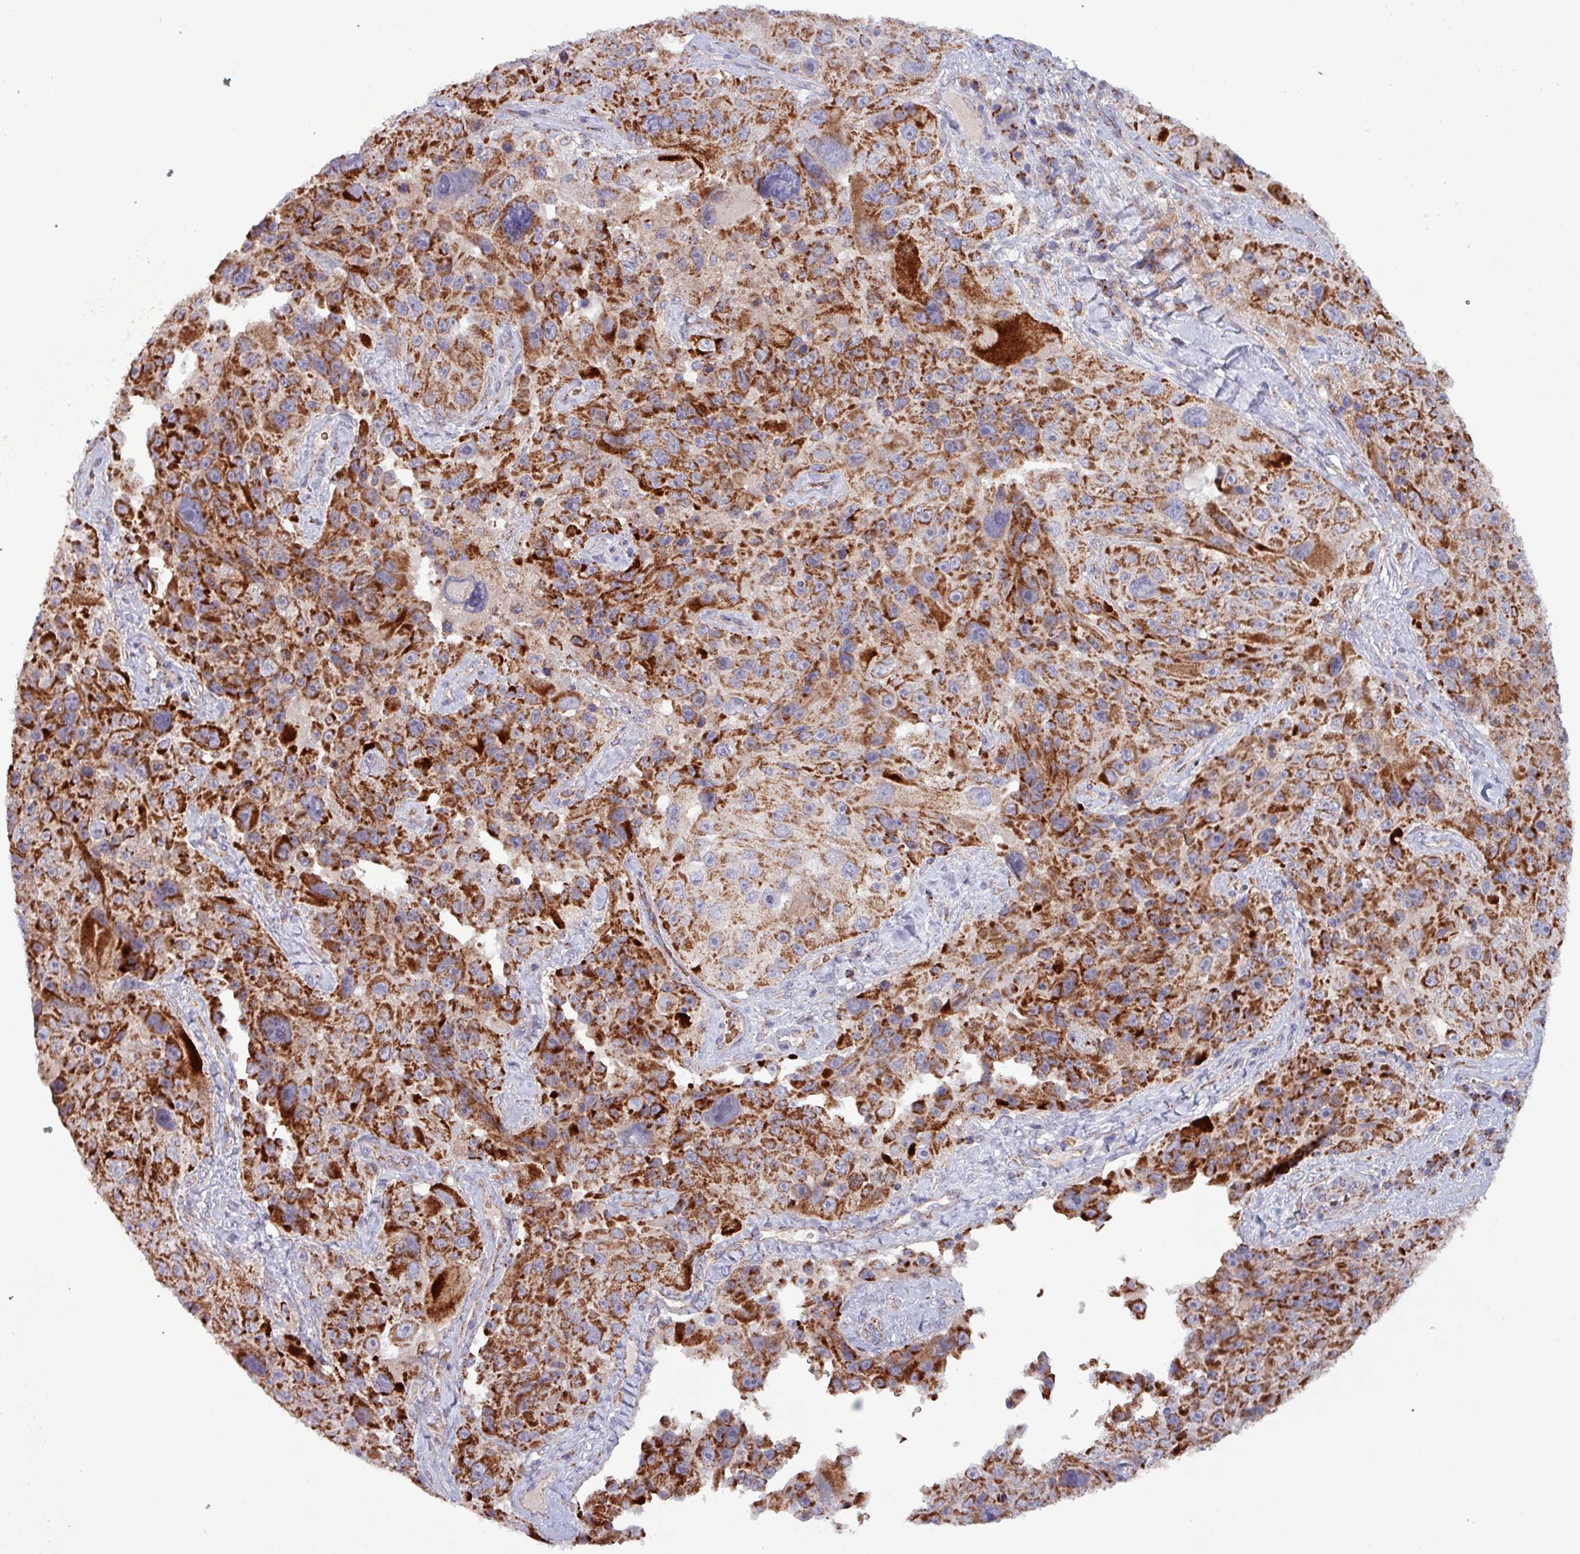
{"staining": {"intensity": "strong", "quantity": ">75%", "location": "cytoplasmic/membranous"}, "tissue": "melanoma", "cell_type": "Tumor cells", "image_type": "cancer", "snomed": [{"axis": "morphology", "description": "Malignant melanoma, Metastatic site"}, {"axis": "topography", "description": "Lymph node"}], "caption": "Melanoma was stained to show a protein in brown. There is high levels of strong cytoplasmic/membranous expression in about >75% of tumor cells. (Brightfield microscopy of DAB IHC at high magnification).", "gene": "ZNF322", "patient": {"sex": "male", "age": 62}}